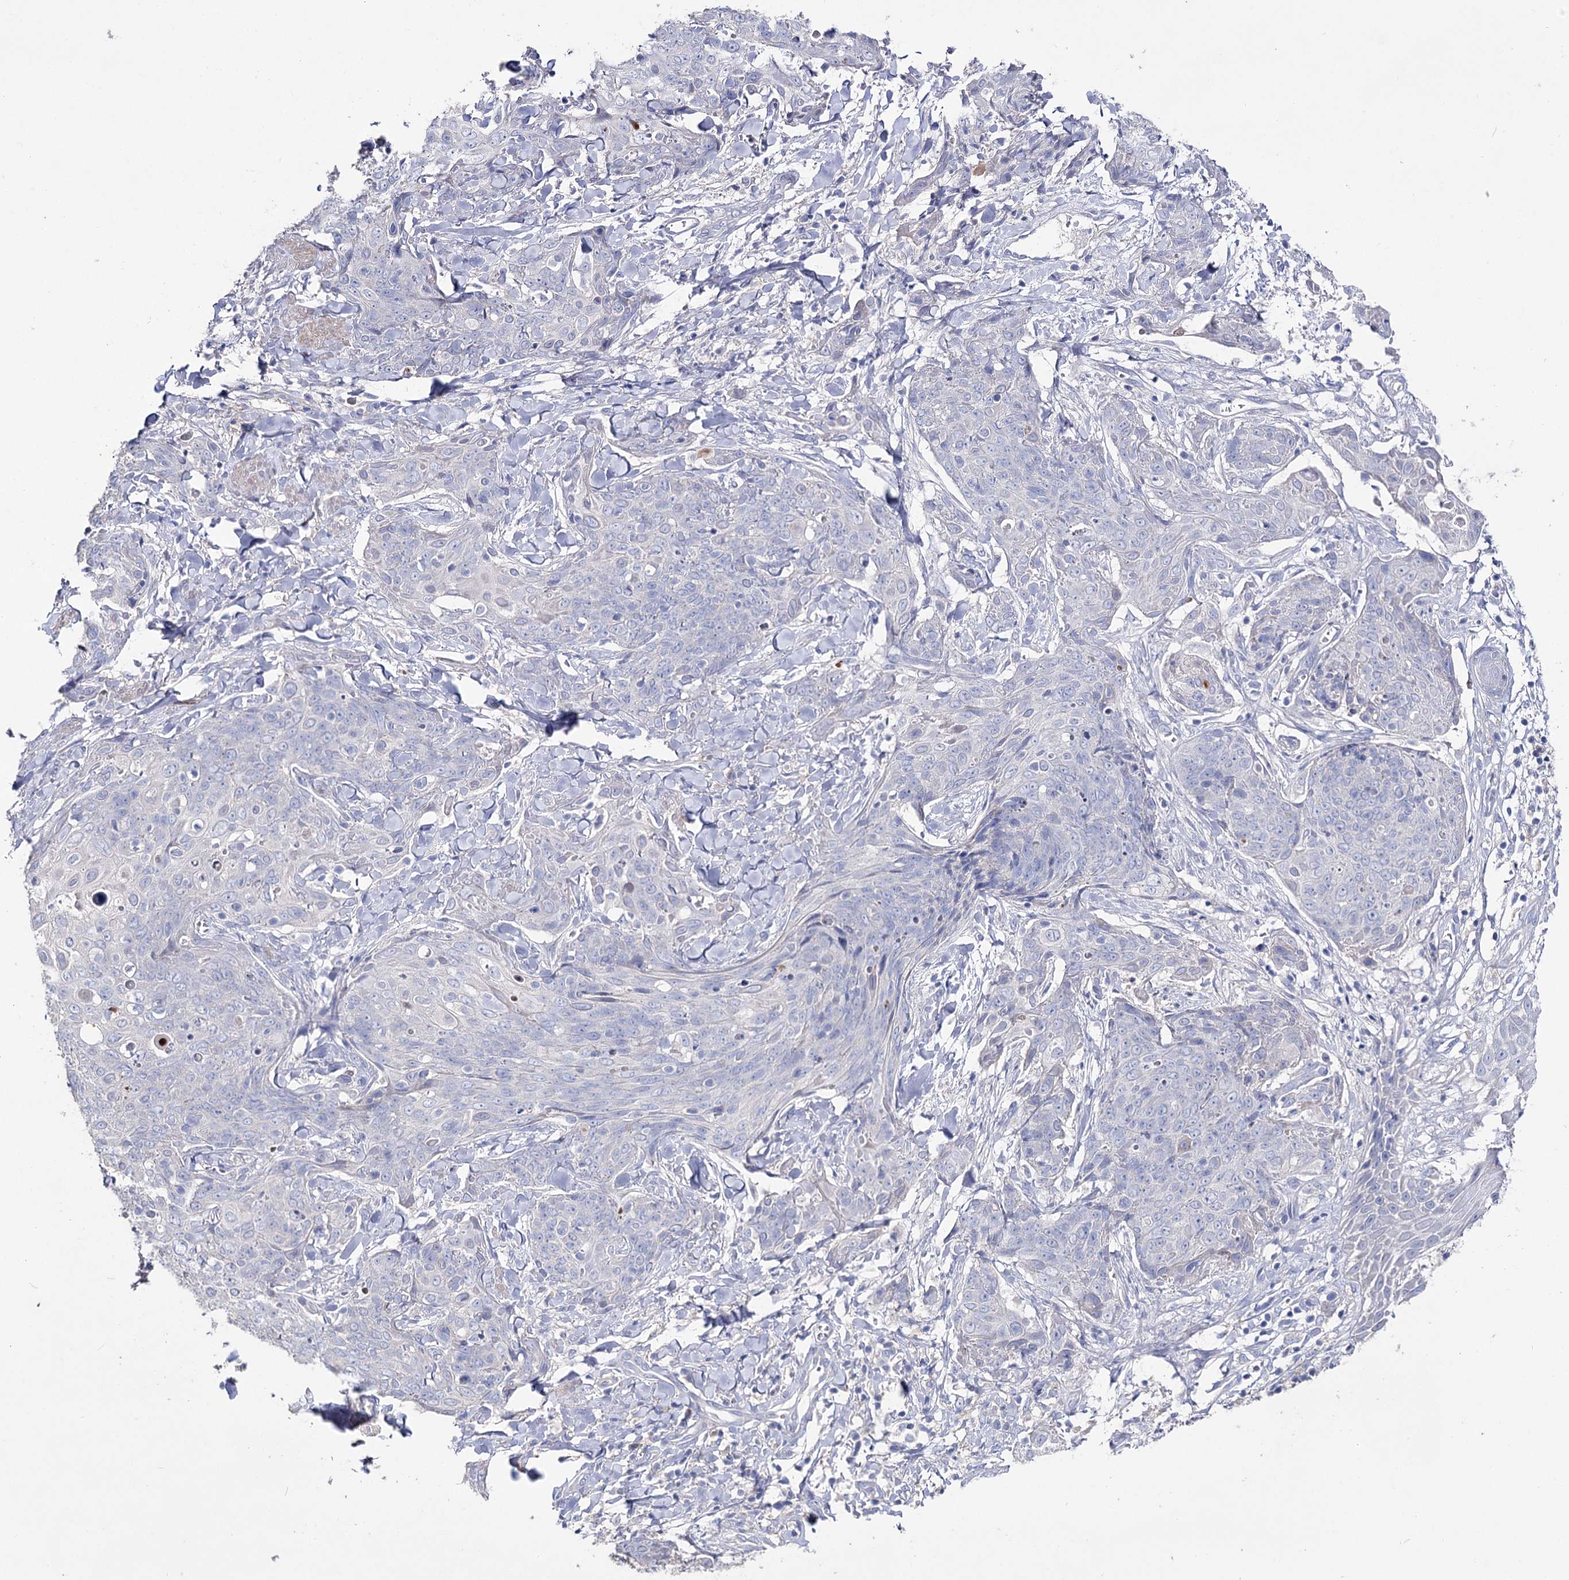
{"staining": {"intensity": "negative", "quantity": "none", "location": "none"}, "tissue": "skin cancer", "cell_type": "Tumor cells", "image_type": "cancer", "snomed": [{"axis": "morphology", "description": "Squamous cell carcinoma, NOS"}, {"axis": "topography", "description": "Skin"}, {"axis": "topography", "description": "Vulva"}], "caption": "A photomicrograph of skin squamous cell carcinoma stained for a protein shows no brown staining in tumor cells.", "gene": "NRAP", "patient": {"sex": "female", "age": 85}}